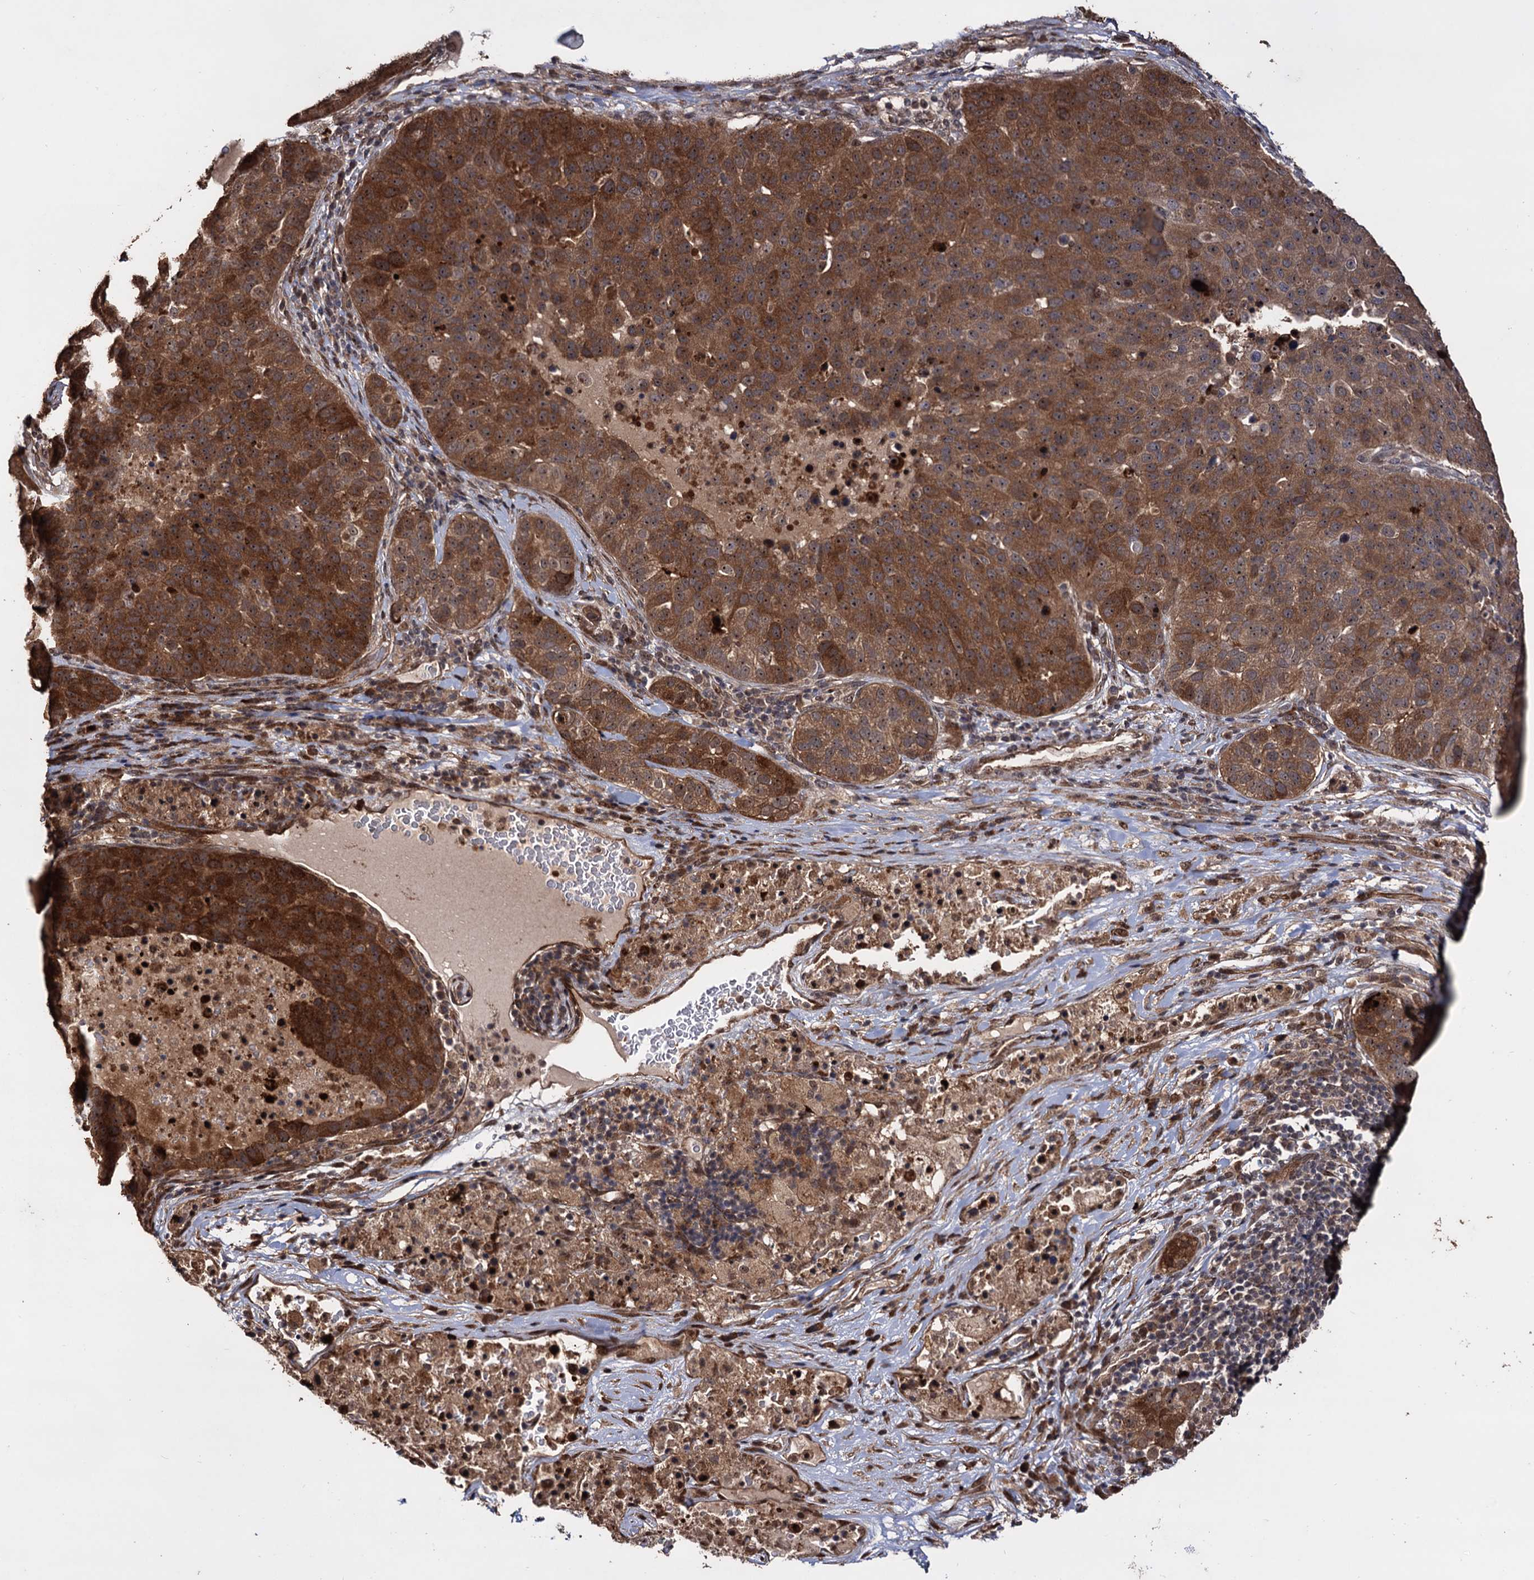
{"staining": {"intensity": "strong", "quantity": ">75%", "location": "cytoplasmic/membranous,nuclear"}, "tissue": "pancreatic cancer", "cell_type": "Tumor cells", "image_type": "cancer", "snomed": [{"axis": "morphology", "description": "Adenocarcinoma, NOS"}, {"axis": "topography", "description": "Pancreas"}], "caption": "Brown immunohistochemical staining in human pancreatic cancer exhibits strong cytoplasmic/membranous and nuclear positivity in about >75% of tumor cells. Using DAB (brown) and hematoxylin (blue) stains, captured at high magnification using brightfield microscopy.", "gene": "PIGB", "patient": {"sex": "female", "age": 61}}